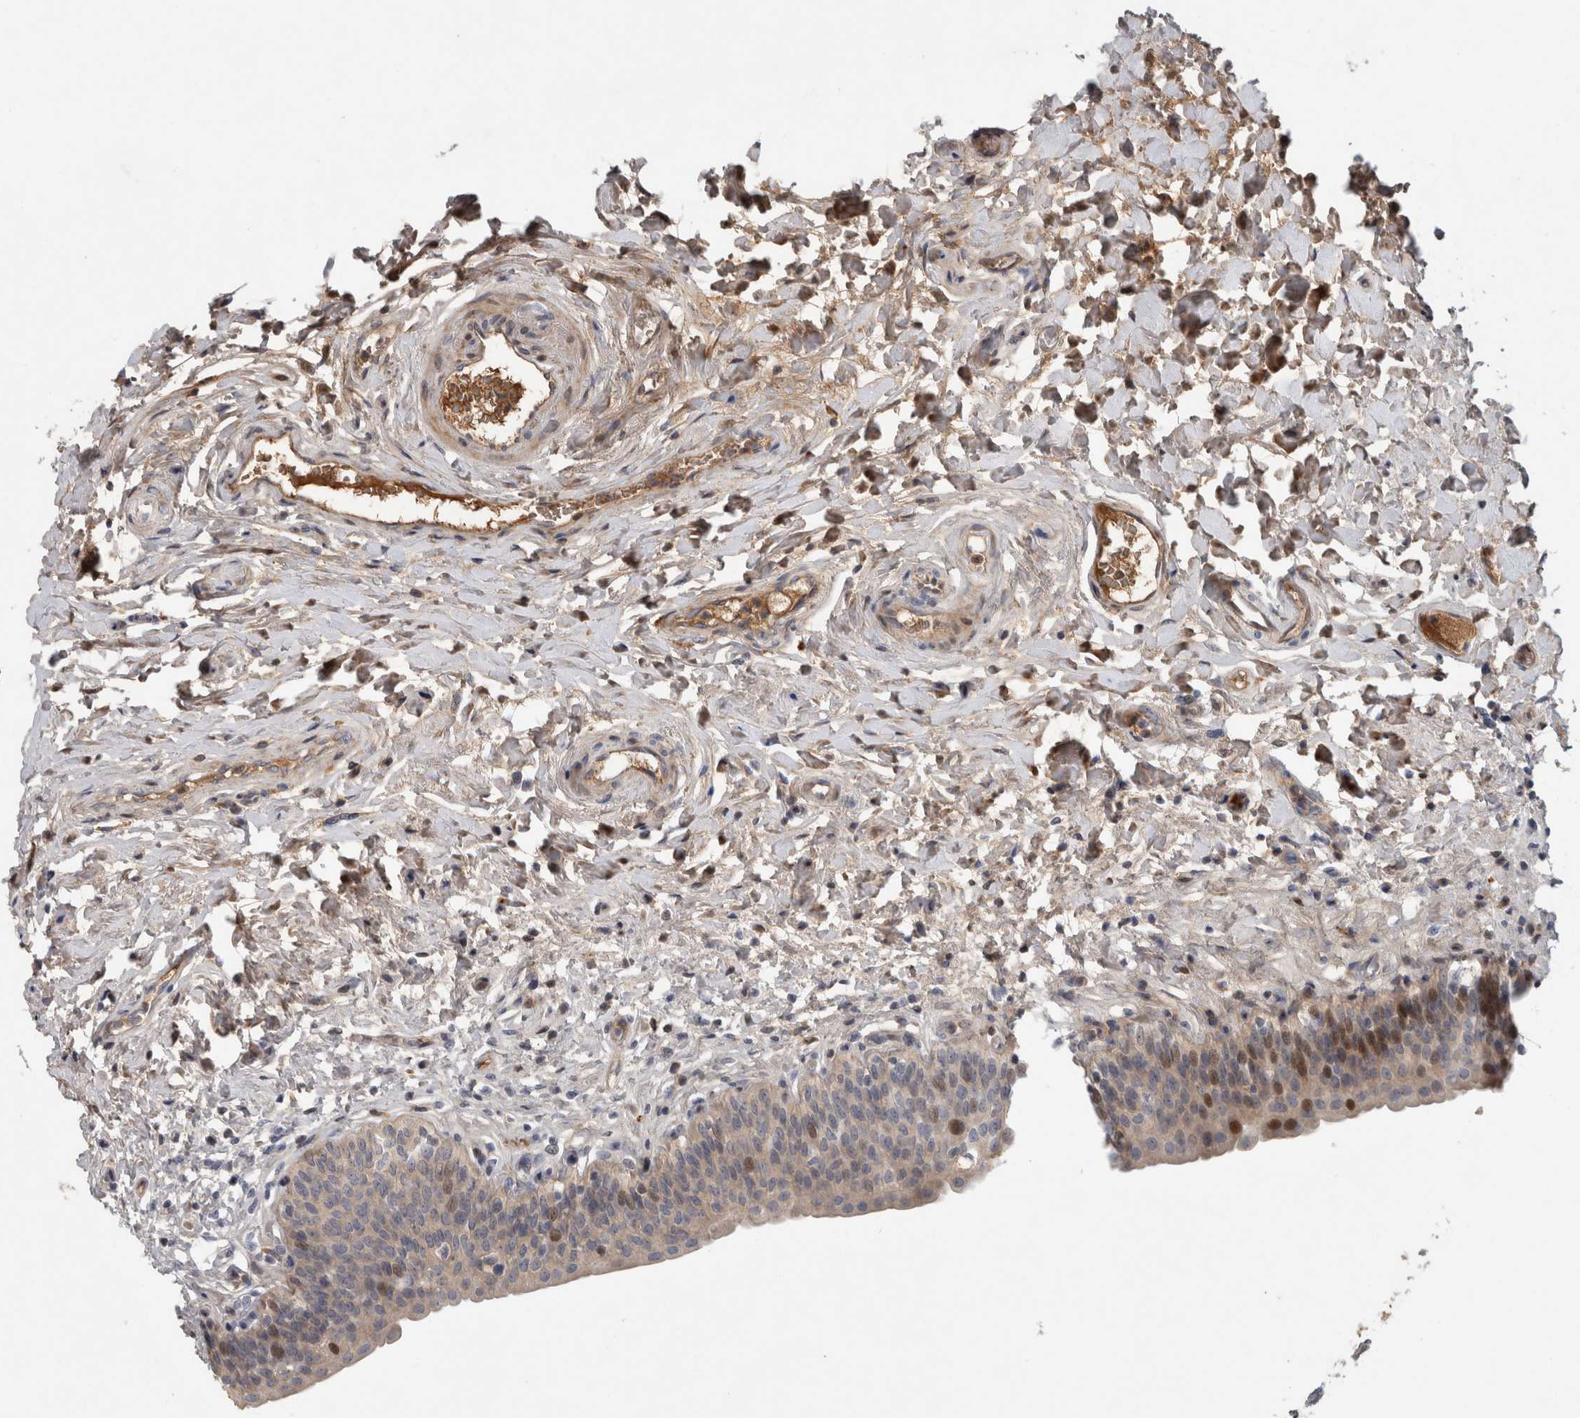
{"staining": {"intensity": "moderate", "quantity": "<25%", "location": "nuclear"}, "tissue": "urinary bladder", "cell_type": "Urothelial cells", "image_type": "normal", "snomed": [{"axis": "morphology", "description": "Normal tissue, NOS"}, {"axis": "topography", "description": "Urinary bladder"}], "caption": "The micrograph demonstrates immunohistochemical staining of benign urinary bladder. There is moderate nuclear expression is seen in about <25% of urothelial cells. The protein is stained brown, and the nuclei are stained in blue (DAB (3,3'-diaminobenzidine) IHC with brightfield microscopy, high magnification).", "gene": "RBM48", "patient": {"sex": "male", "age": 83}}